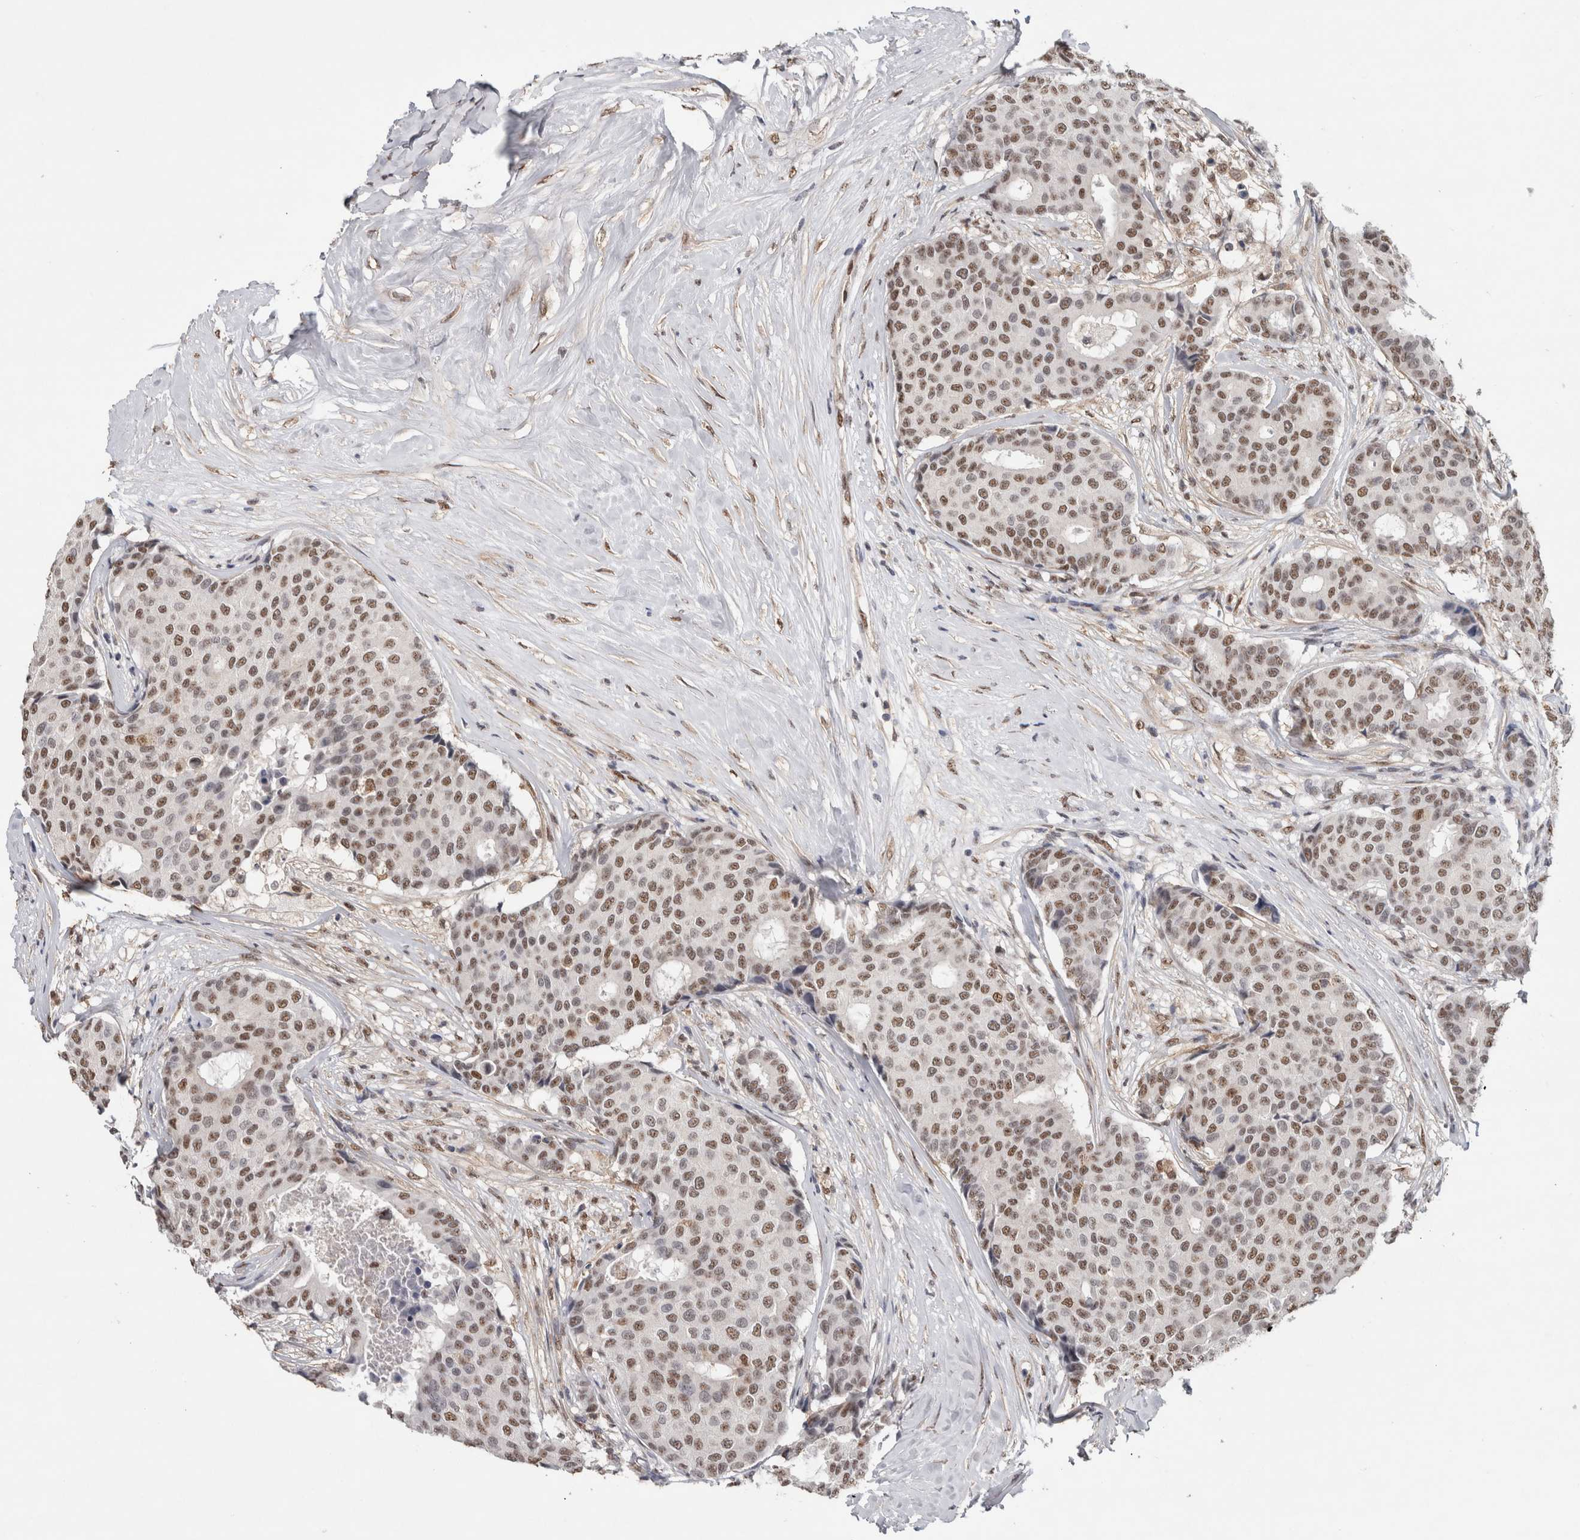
{"staining": {"intensity": "weak", "quantity": ">75%", "location": "nuclear"}, "tissue": "breast cancer", "cell_type": "Tumor cells", "image_type": "cancer", "snomed": [{"axis": "morphology", "description": "Duct carcinoma"}, {"axis": "topography", "description": "Breast"}], "caption": "Immunohistochemical staining of human breast cancer demonstrates low levels of weak nuclear protein expression in approximately >75% of tumor cells.", "gene": "RPS6KA2", "patient": {"sex": "female", "age": 75}}